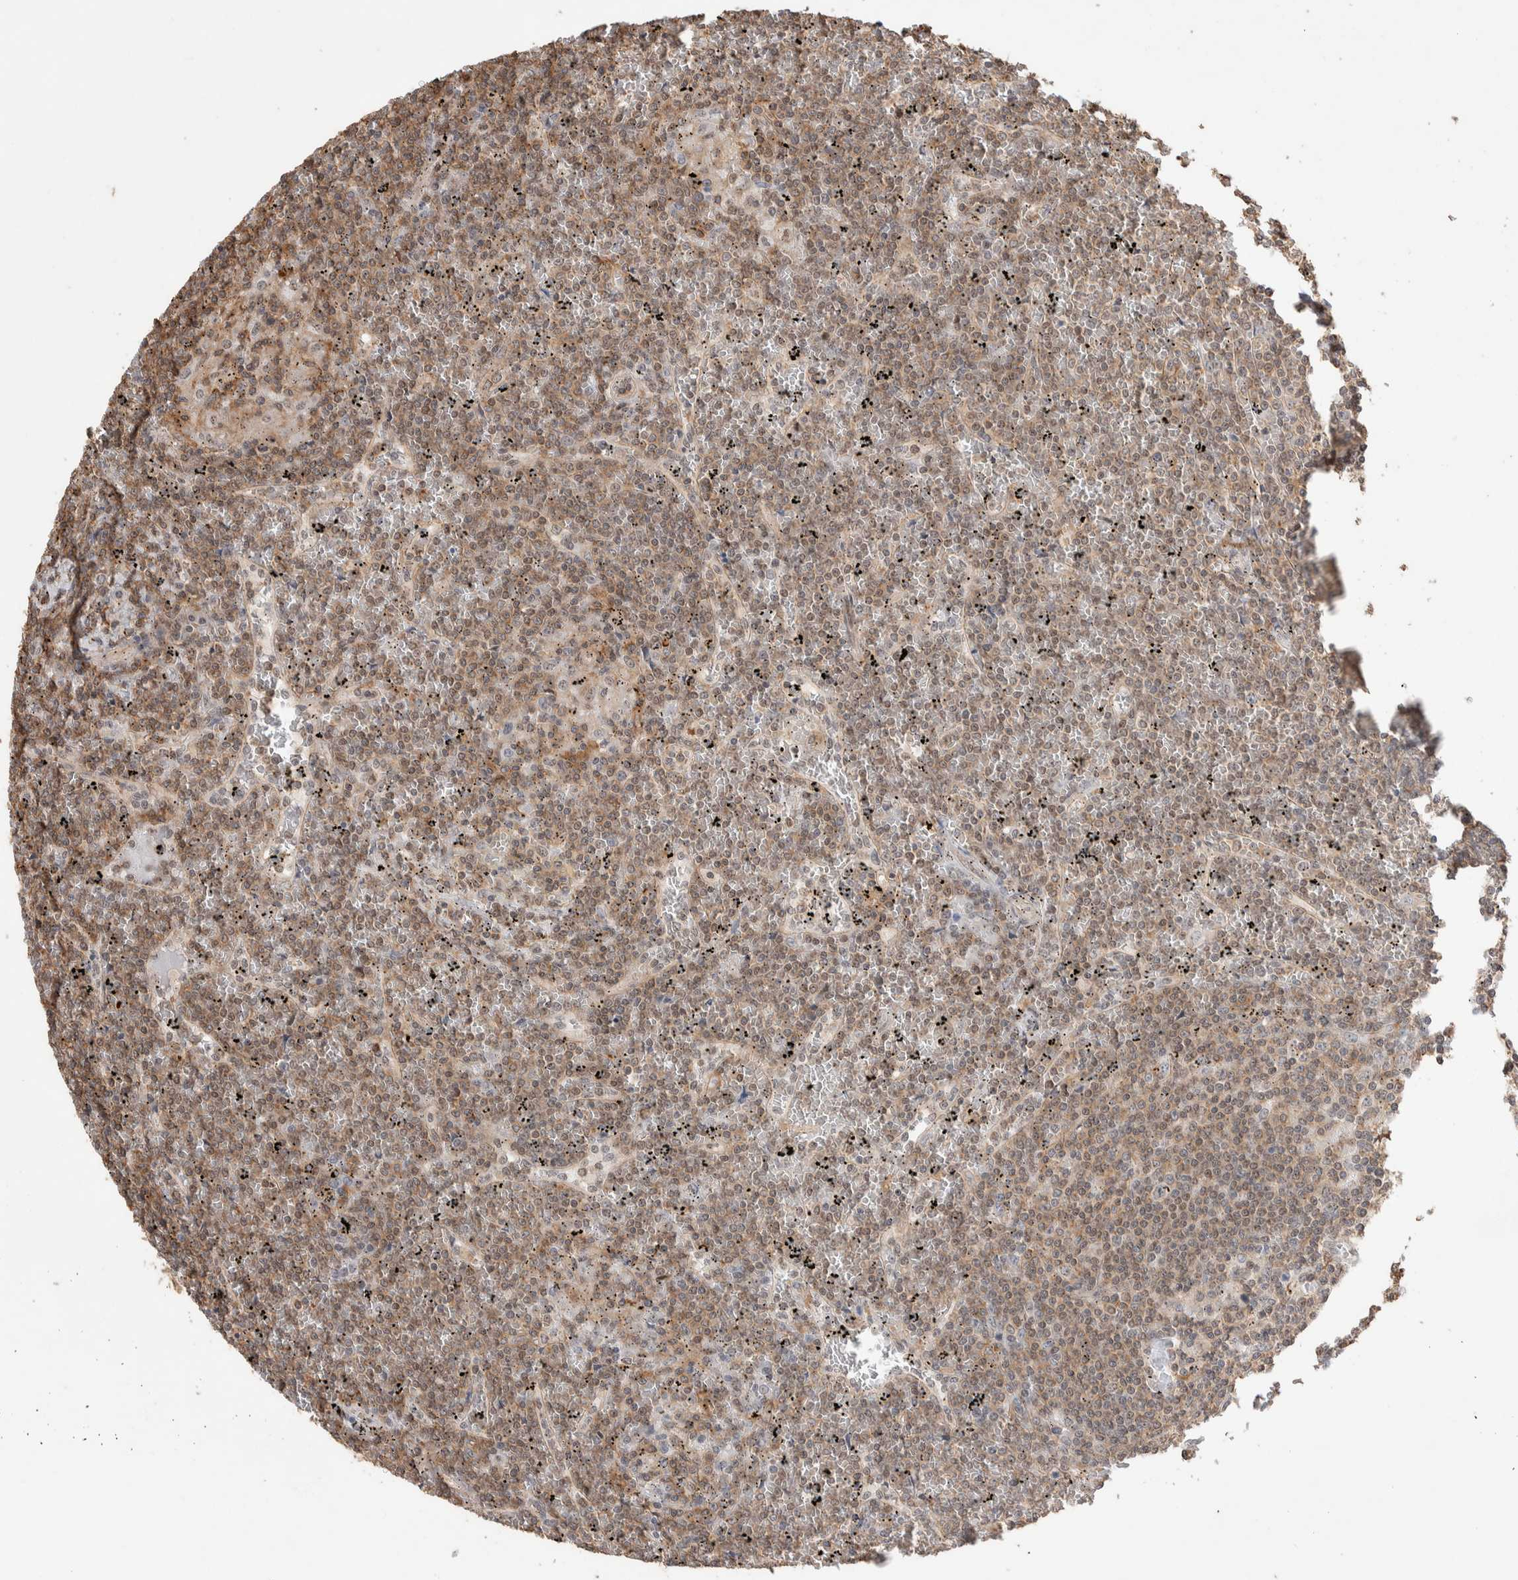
{"staining": {"intensity": "weak", "quantity": ">75%", "location": "cytoplasmic/membranous"}, "tissue": "lymphoma", "cell_type": "Tumor cells", "image_type": "cancer", "snomed": [{"axis": "morphology", "description": "Malignant lymphoma, non-Hodgkin's type, Low grade"}, {"axis": "topography", "description": "Spleen"}], "caption": "Immunohistochemistry image of human lymphoma stained for a protein (brown), which reveals low levels of weak cytoplasmic/membranous expression in approximately >75% of tumor cells.", "gene": "ZNF704", "patient": {"sex": "female", "age": 19}}